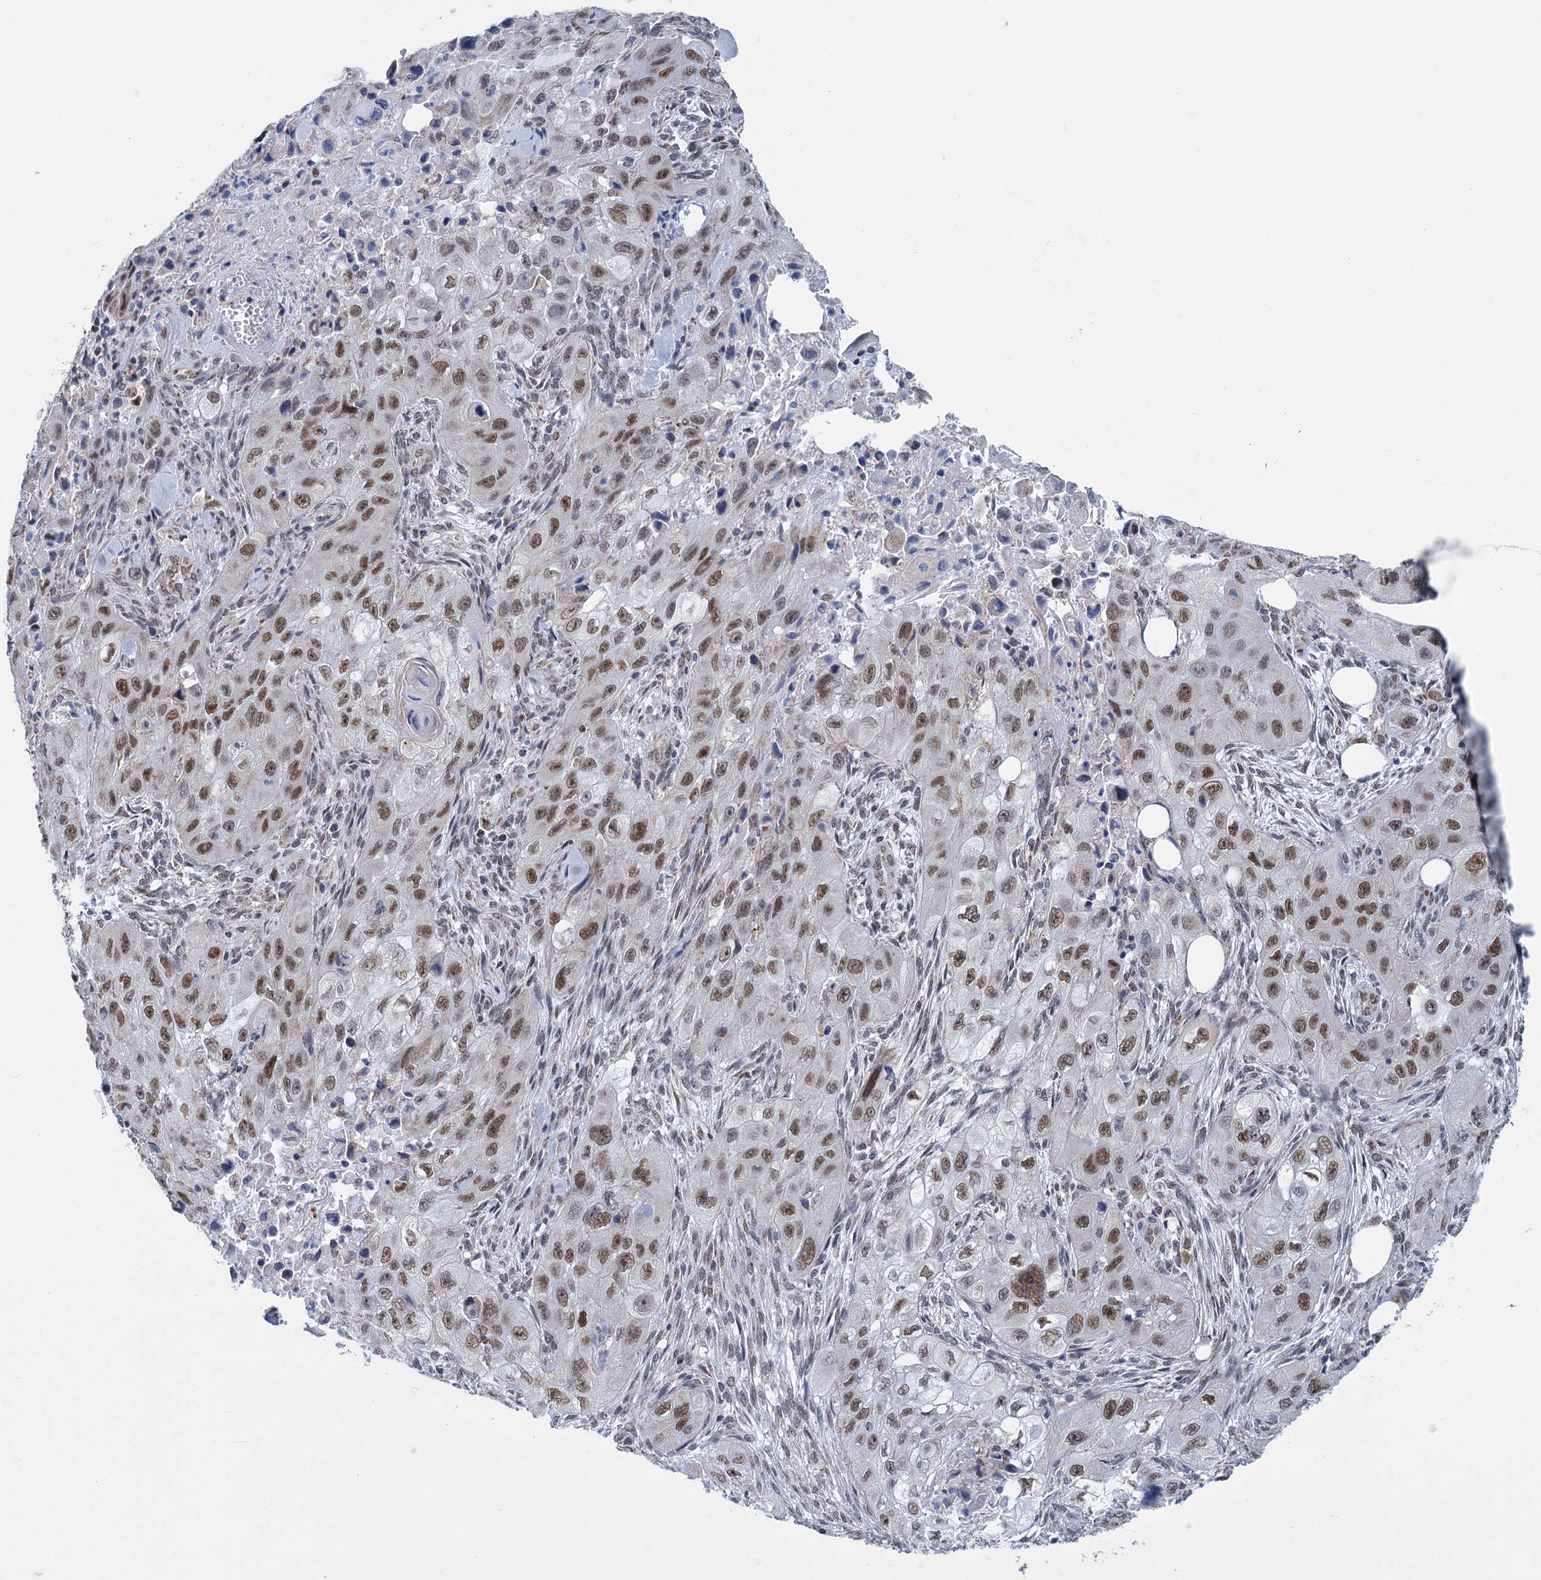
{"staining": {"intensity": "moderate", "quantity": ">75%", "location": "nuclear"}, "tissue": "skin cancer", "cell_type": "Tumor cells", "image_type": "cancer", "snomed": [{"axis": "morphology", "description": "Squamous cell carcinoma, NOS"}, {"axis": "topography", "description": "Skin"}, {"axis": "topography", "description": "Subcutis"}], "caption": "A brown stain labels moderate nuclear positivity of a protein in human skin squamous cell carcinoma tumor cells.", "gene": "MORN3", "patient": {"sex": "male", "age": 73}}